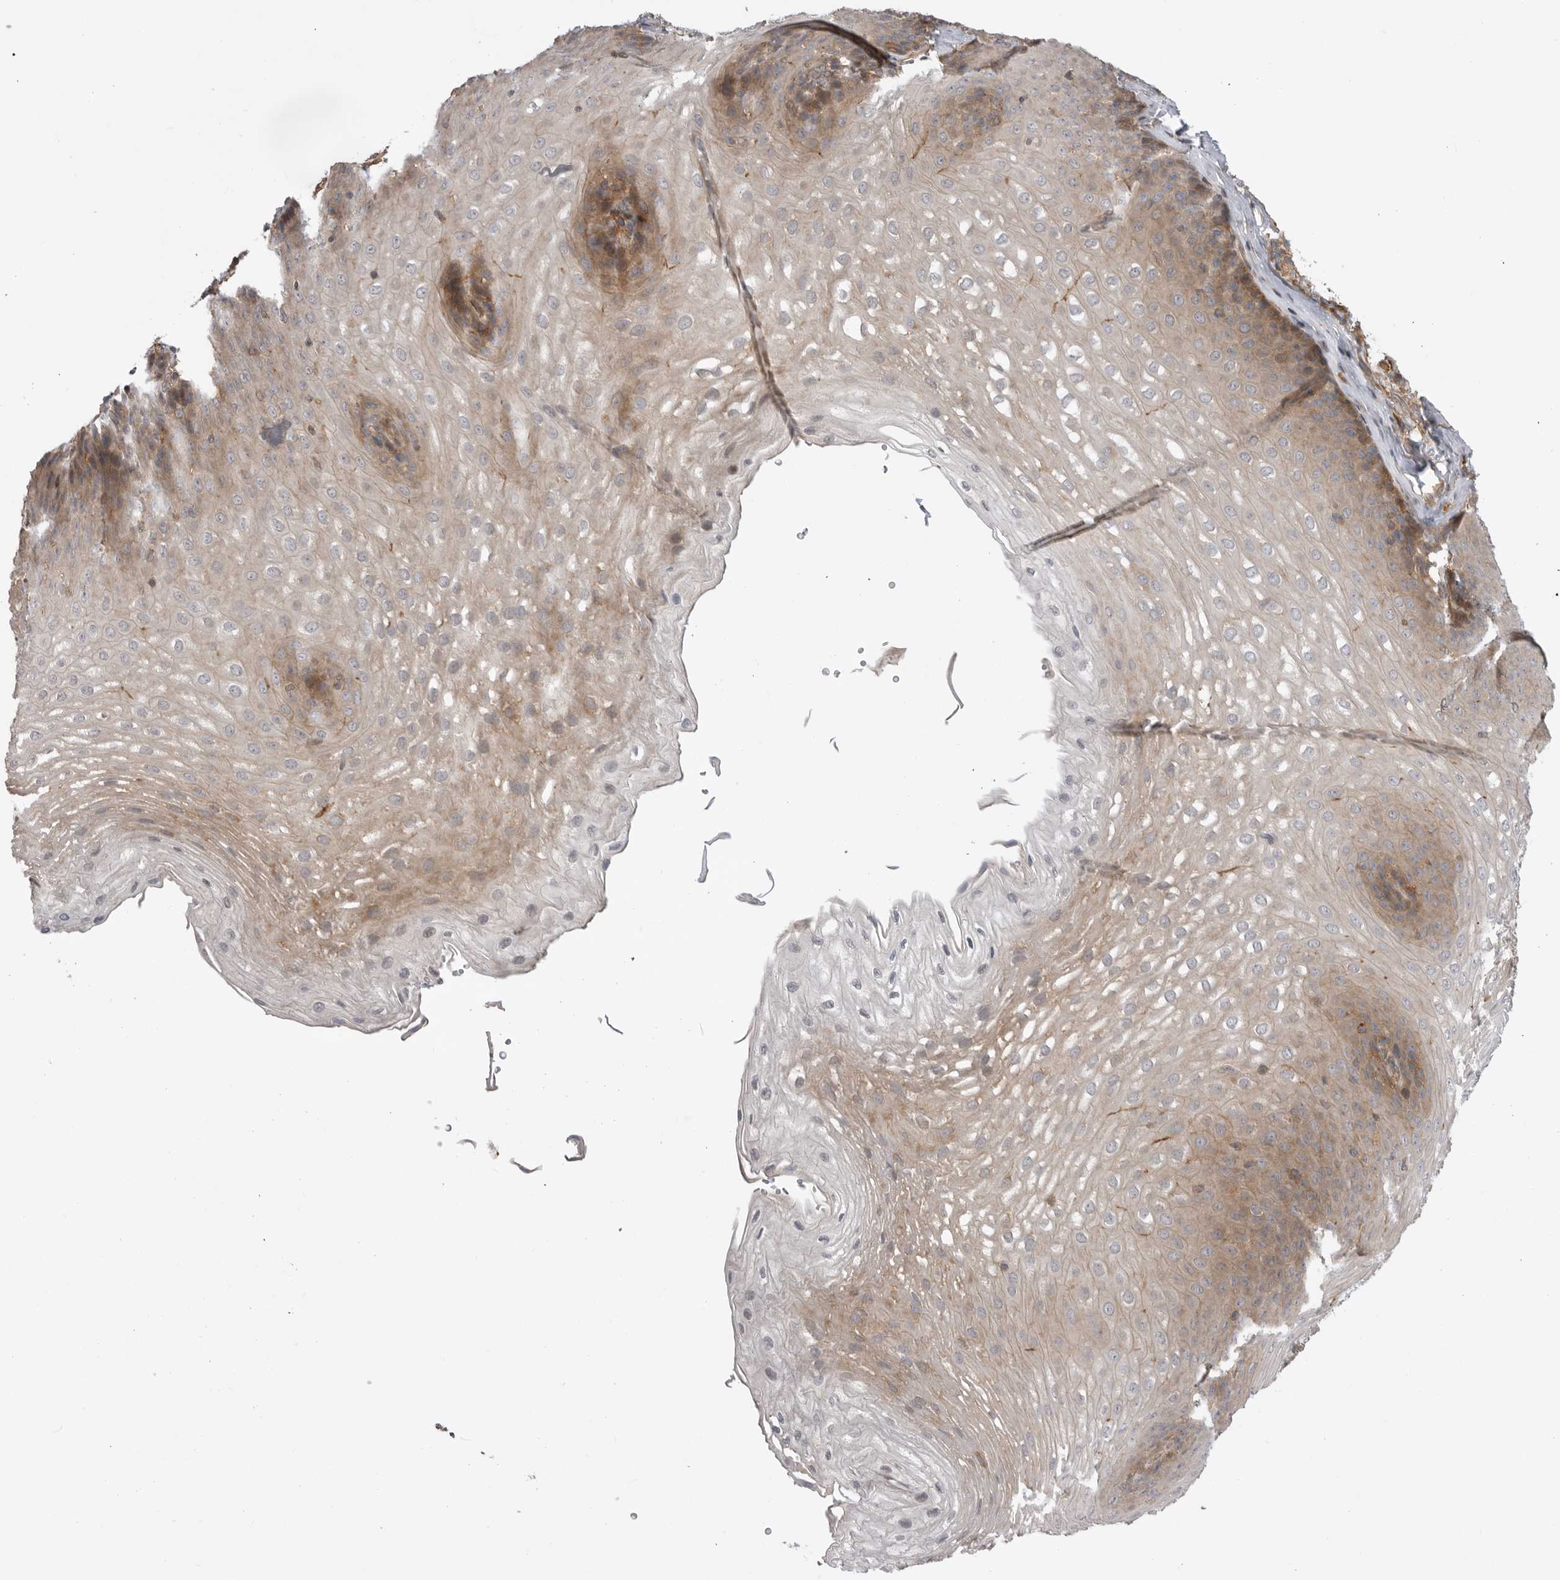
{"staining": {"intensity": "moderate", "quantity": "<25%", "location": "cytoplasmic/membranous"}, "tissue": "esophagus", "cell_type": "Squamous epithelial cells", "image_type": "normal", "snomed": [{"axis": "morphology", "description": "Normal tissue, NOS"}, {"axis": "topography", "description": "Esophagus"}], "caption": "Immunohistochemical staining of benign esophagus displays moderate cytoplasmic/membranous protein staining in about <25% of squamous epithelial cells. The staining was performed using DAB to visualize the protein expression in brown, while the nuclei were stained in blue with hematoxylin (Magnification: 20x).", "gene": "TRIM56", "patient": {"sex": "female", "age": 66}}